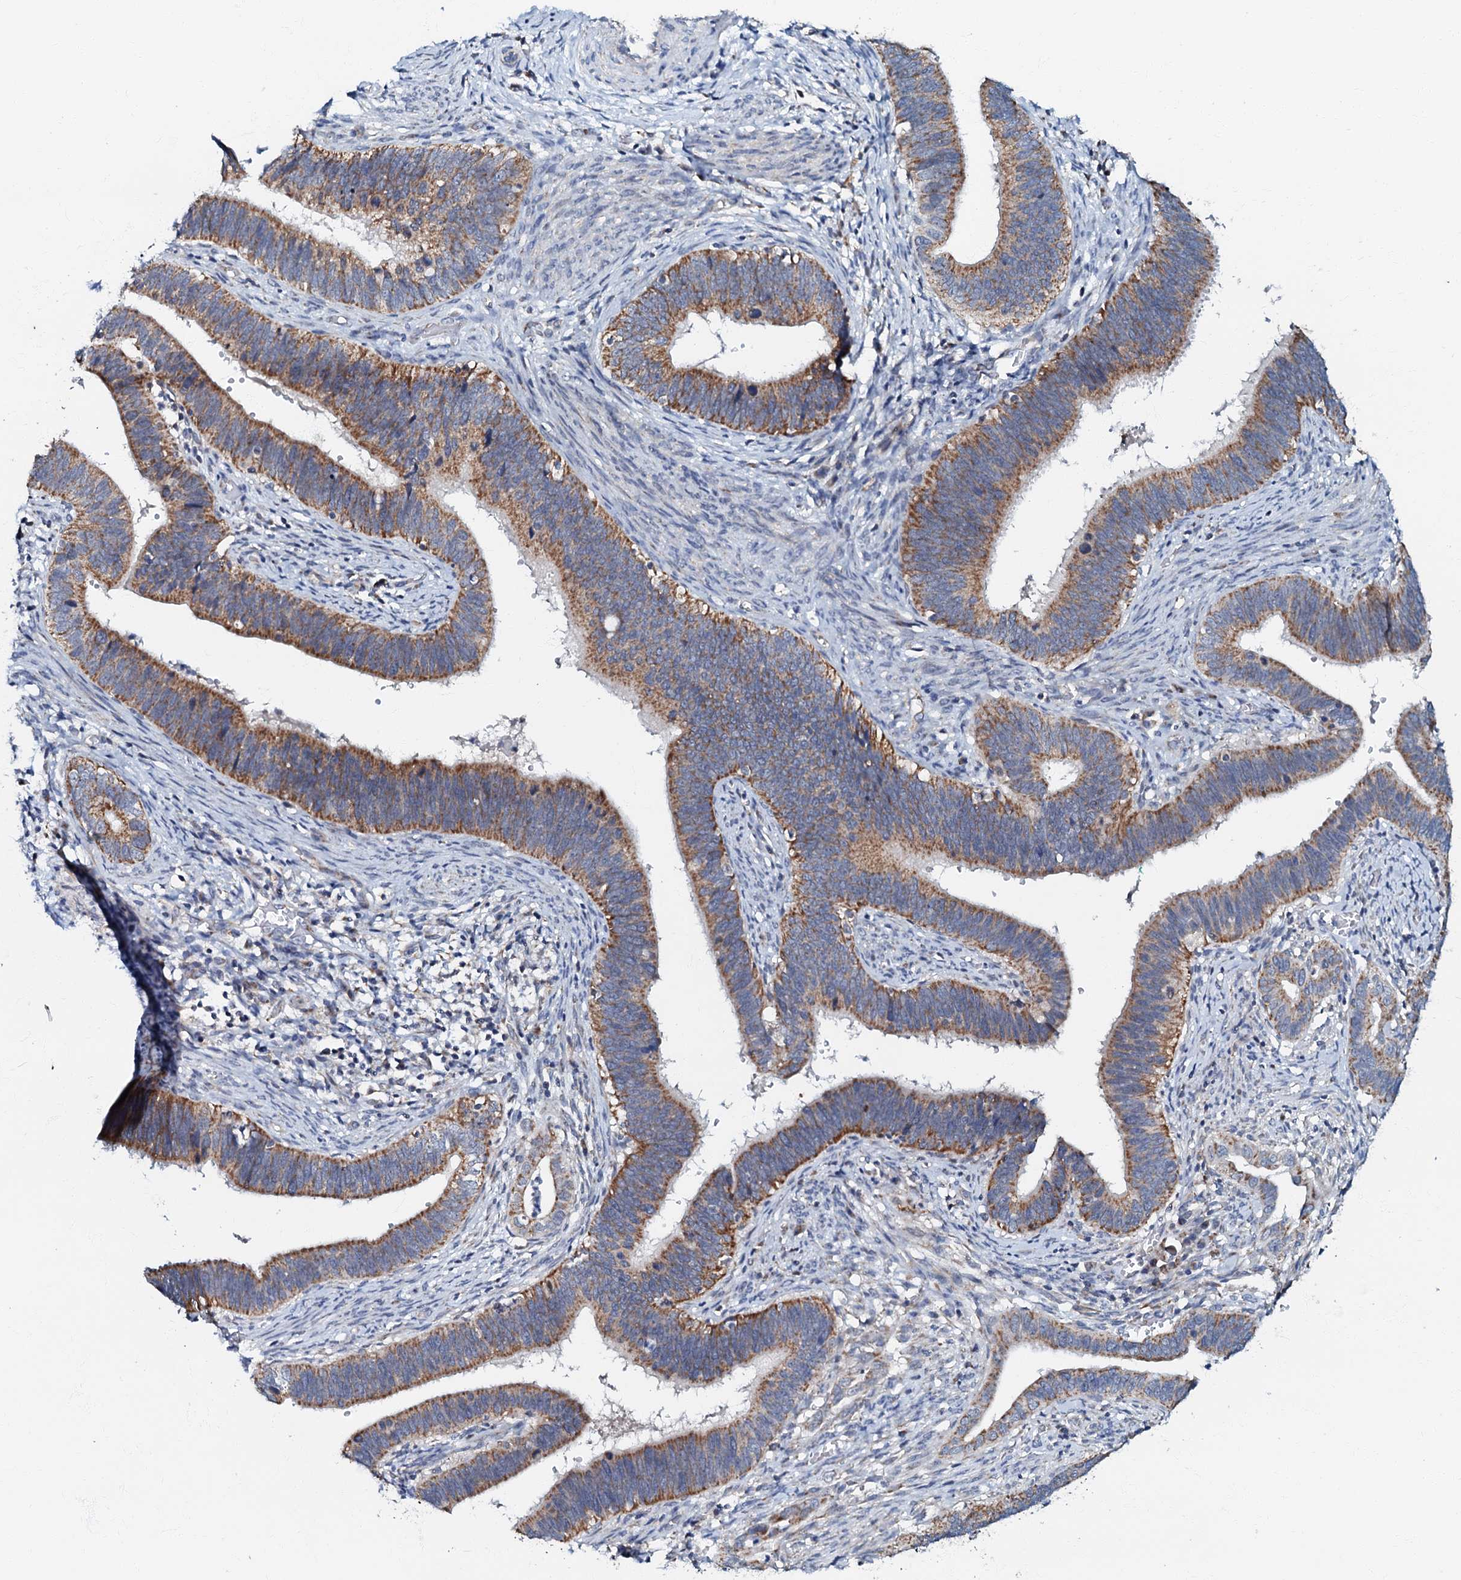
{"staining": {"intensity": "moderate", "quantity": ">75%", "location": "cytoplasmic/membranous"}, "tissue": "cervical cancer", "cell_type": "Tumor cells", "image_type": "cancer", "snomed": [{"axis": "morphology", "description": "Adenocarcinoma, NOS"}, {"axis": "topography", "description": "Cervix"}], "caption": "Protein staining by immunohistochemistry (IHC) displays moderate cytoplasmic/membranous expression in approximately >75% of tumor cells in cervical cancer (adenocarcinoma). The staining is performed using DAB (3,3'-diaminobenzidine) brown chromogen to label protein expression. The nuclei are counter-stained blue using hematoxylin.", "gene": "MRPL51", "patient": {"sex": "female", "age": 42}}